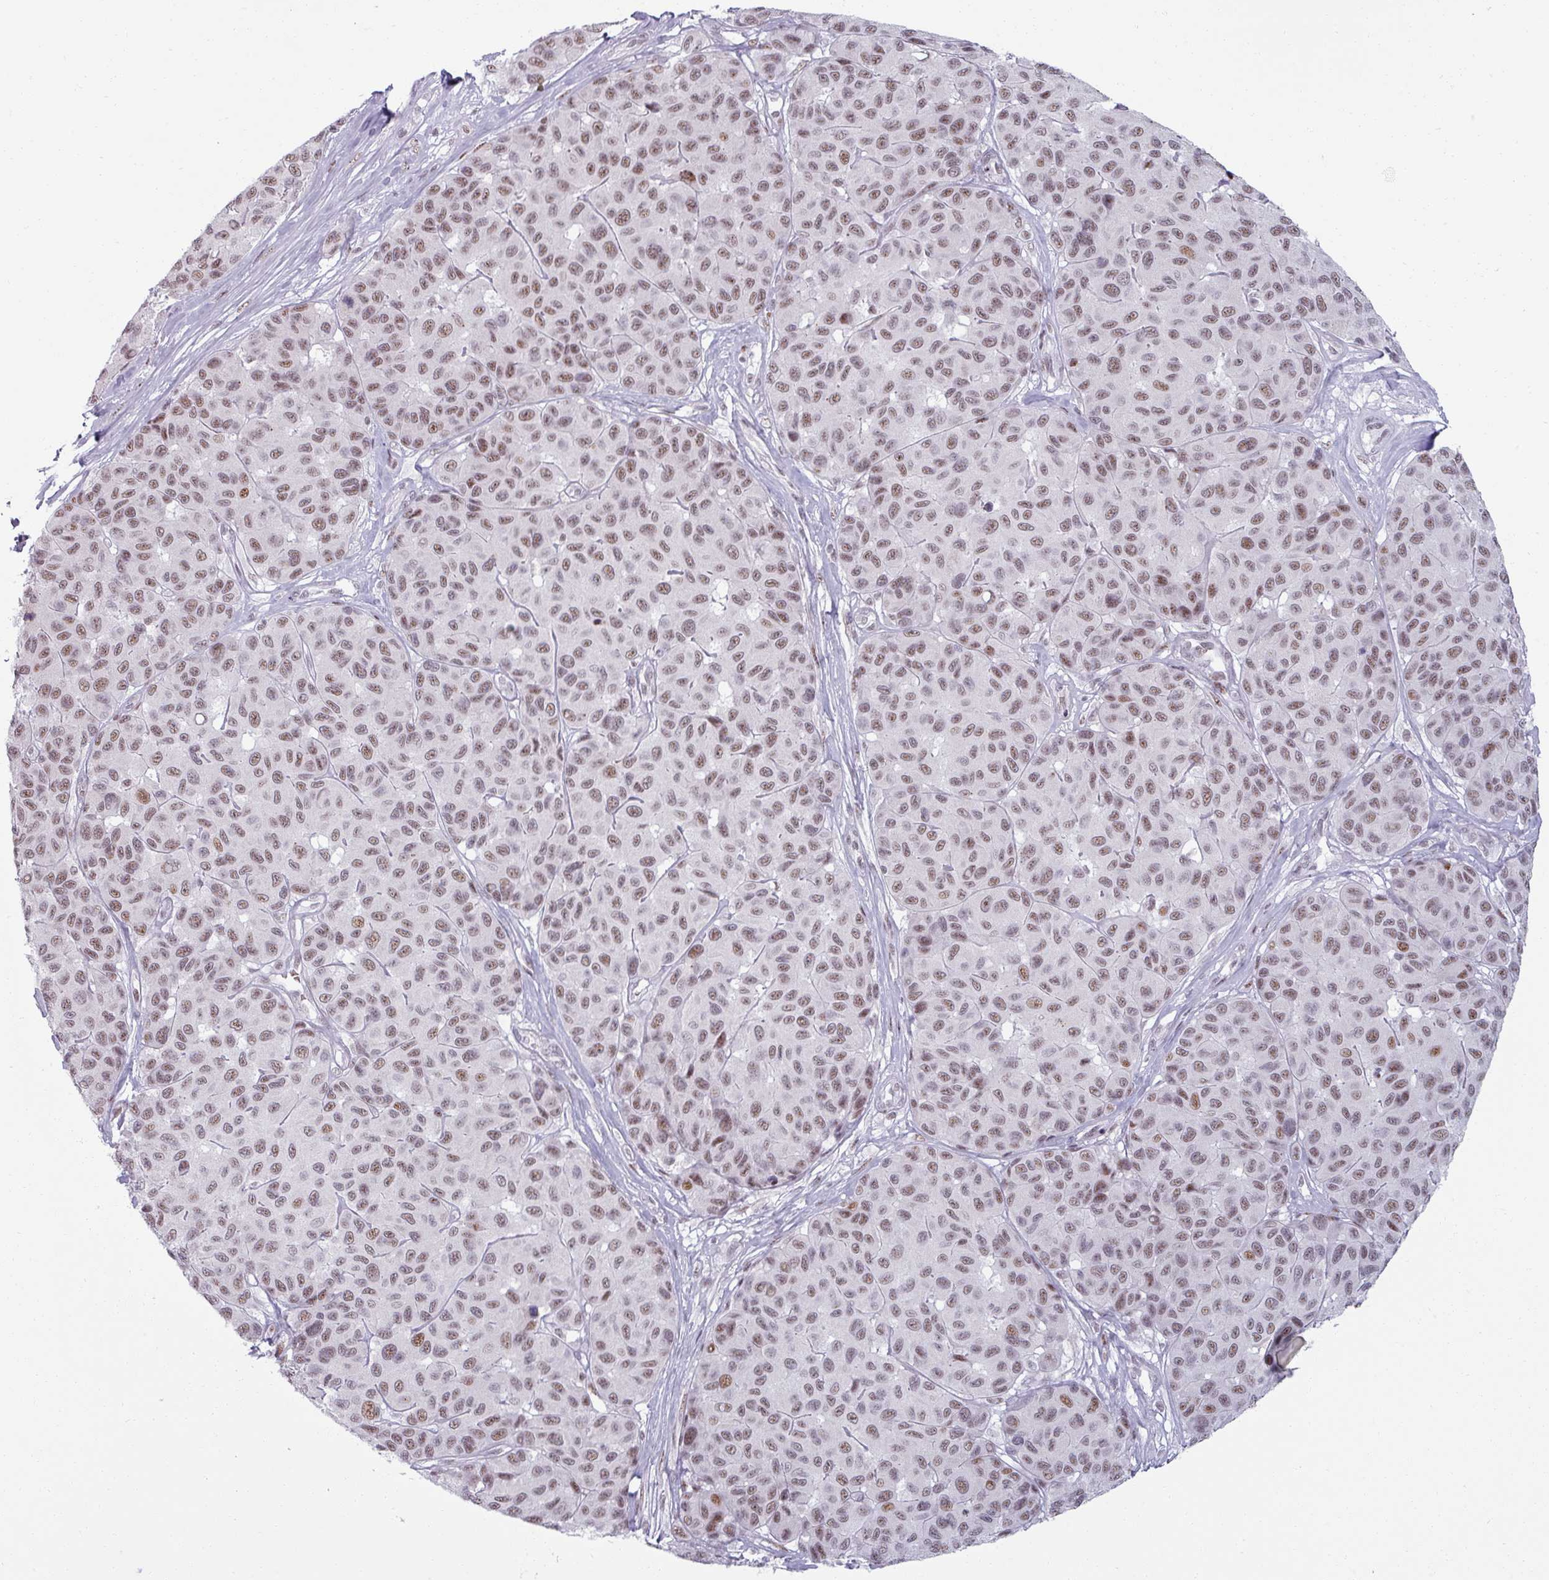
{"staining": {"intensity": "moderate", "quantity": ">75%", "location": "nuclear"}, "tissue": "melanoma", "cell_type": "Tumor cells", "image_type": "cancer", "snomed": [{"axis": "morphology", "description": "Malignant melanoma, NOS"}, {"axis": "topography", "description": "Skin"}], "caption": "IHC staining of melanoma, which demonstrates medium levels of moderate nuclear expression in about >75% of tumor cells indicating moderate nuclear protein staining. The staining was performed using DAB (3,3'-diaminobenzidine) (brown) for protein detection and nuclei were counterstained in hematoxylin (blue).", "gene": "NCOR1", "patient": {"sex": "female", "age": 66}}